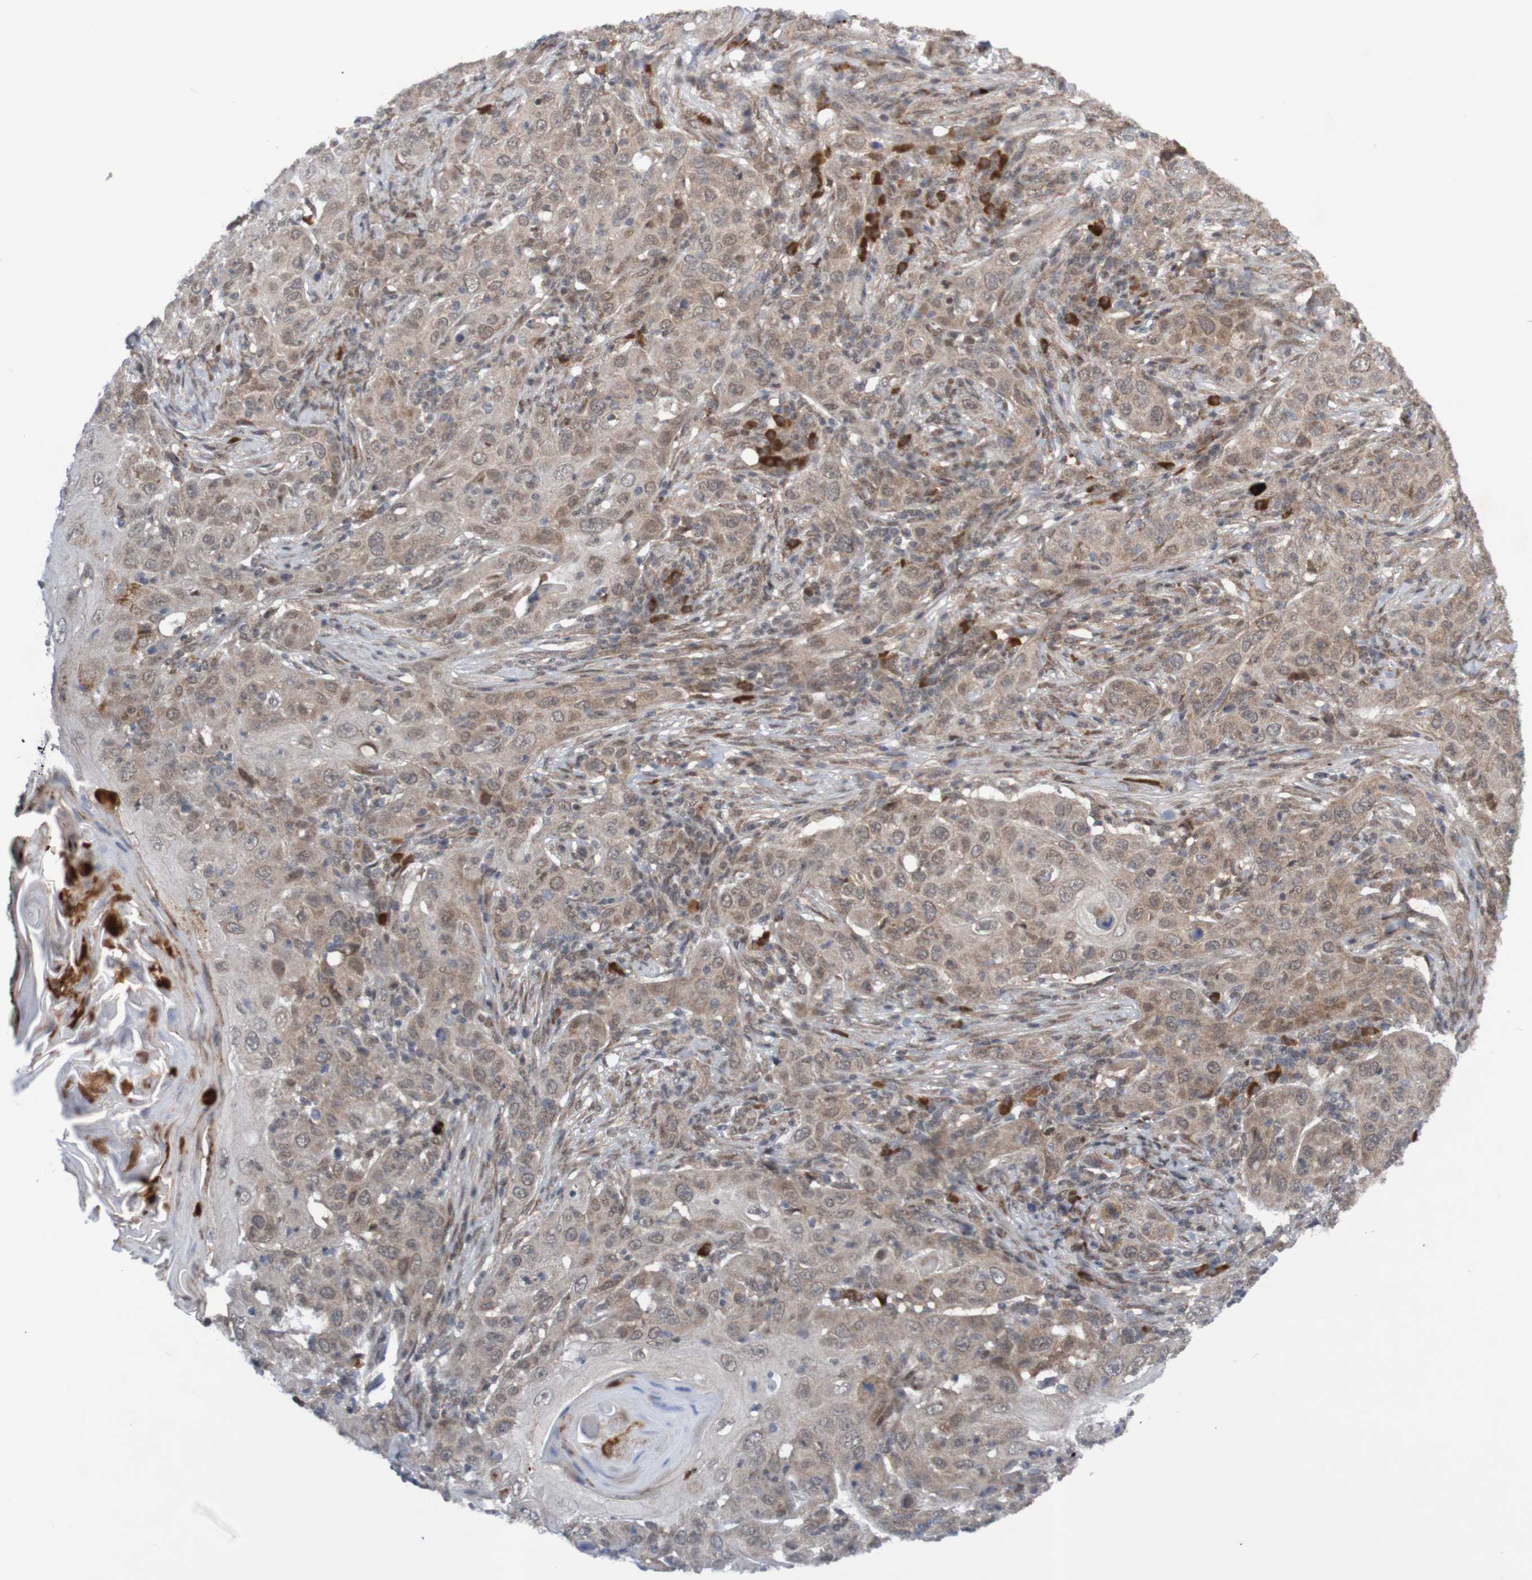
{"staining": {"intensity": "weak", "quantity": ">75%", "location": "cytoplasmic/membranous"}, "tissue": "skin cancer", "cell_type": "Tumor cells", "image_type": "cancer", "snomed": [{"axis": "morphology", "description": "Squamous cell carcinoma, NOS"}, {"axis": "topography", "description": "Skin"}], "caption": "Skin cancer (squamous cell carcinoma) stained for a protein exhibits weak cytoplasmic/membranous positivity in tumor cells. (Brightfield microscopy of DAB IHC at high magnification).", "gene": "ITLN1", "patient": {"sex": "female", "age": 88}}